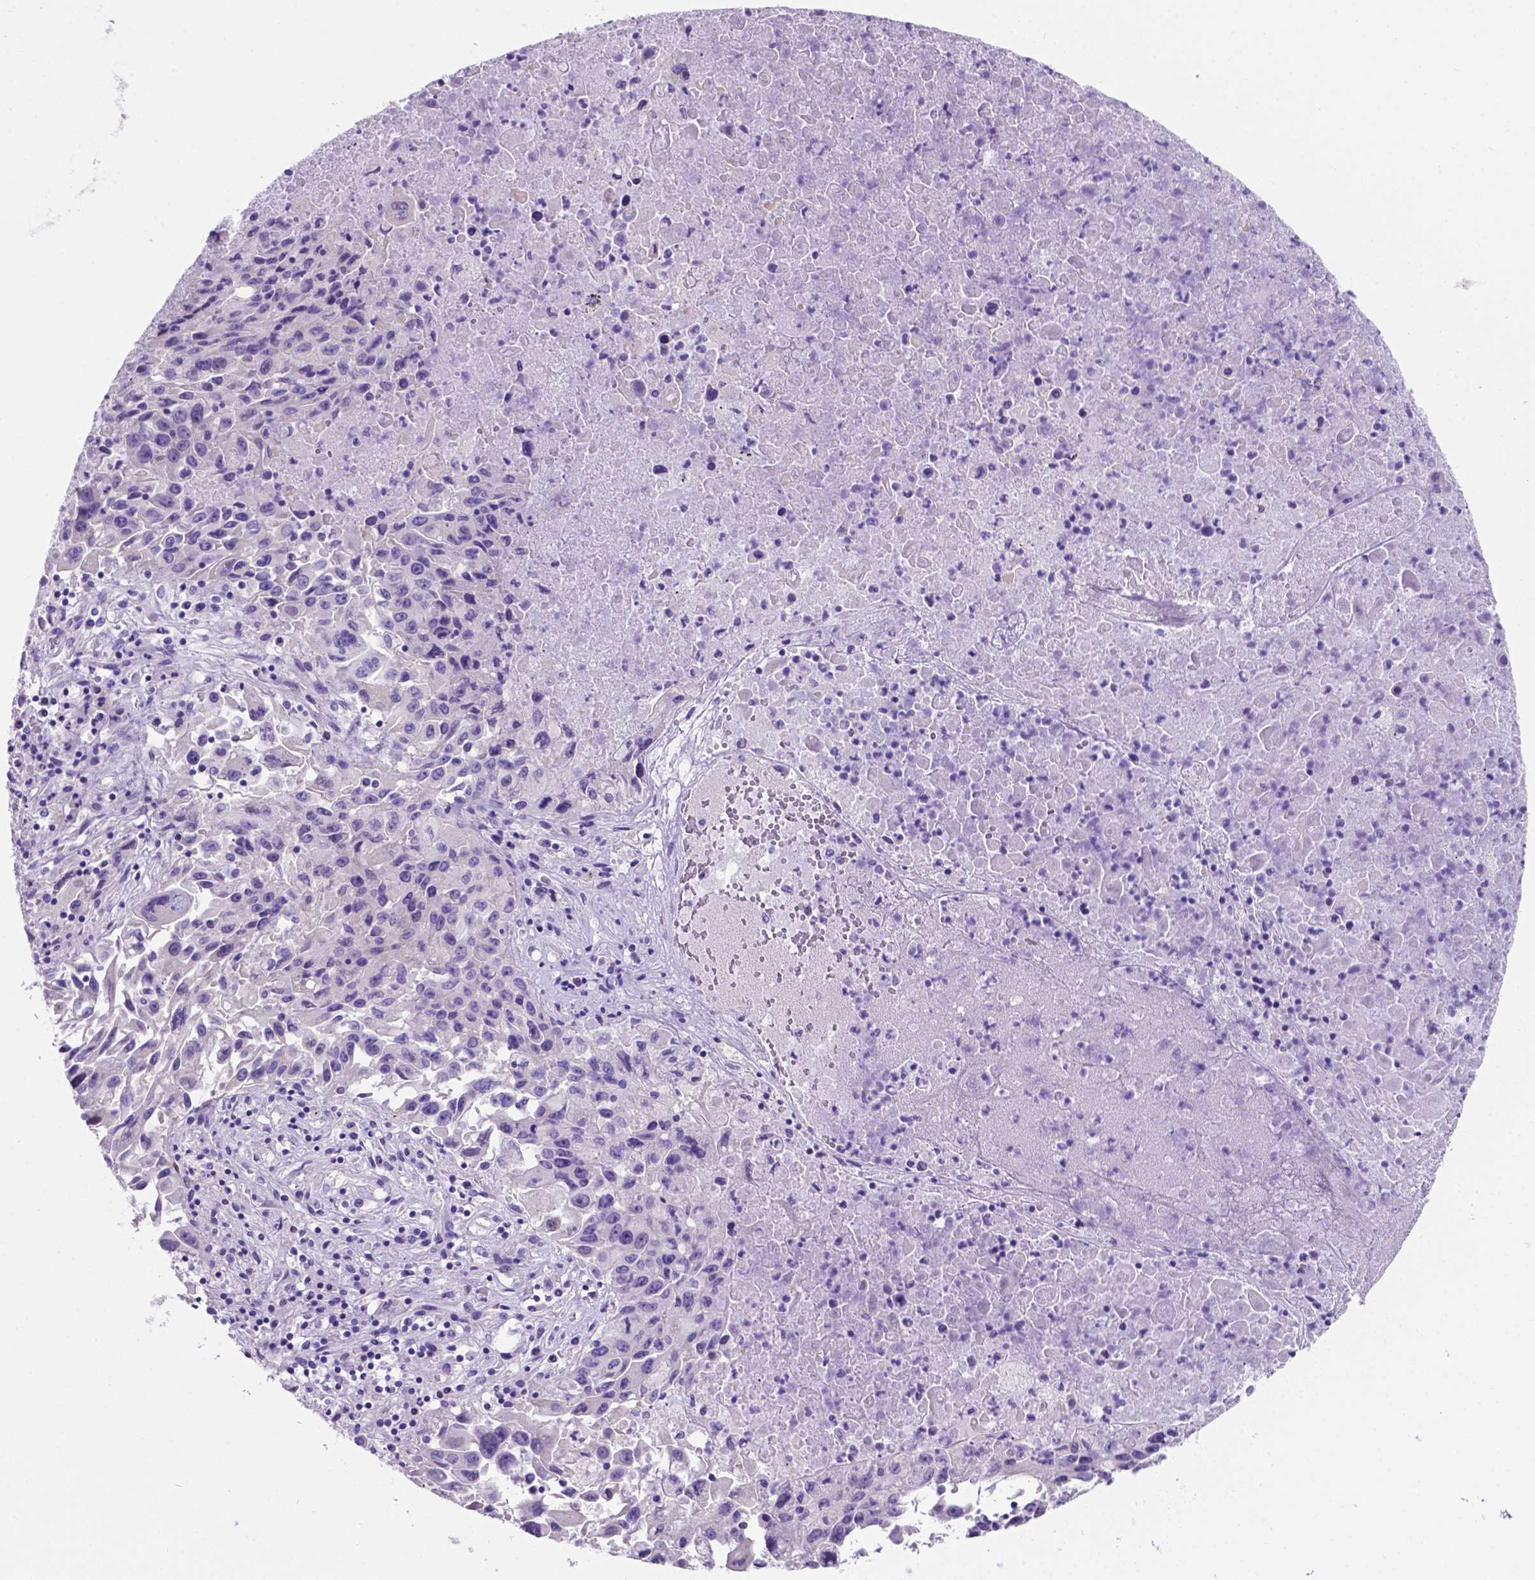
{"staining": {"intensity": "negative", "quantity": "none", "location": "none"}, "tissue": "lung cancer", "cell_type": "Tumor cells", "image_type": "cancer", "snomed": [{"axis": "morphology", "description": "Squamous cell carcinoma, NOS"}, {"axis": "topography", "description": "Lung"}], "caption": "Immunohistochemistry photomicrograph of human squamous cell carcinoma (lung) stained for a protein (brown), which exhibits no staining in tumor cells.", "gene": "TMEM210", "patient": {"sex": "male", "age": 63}}